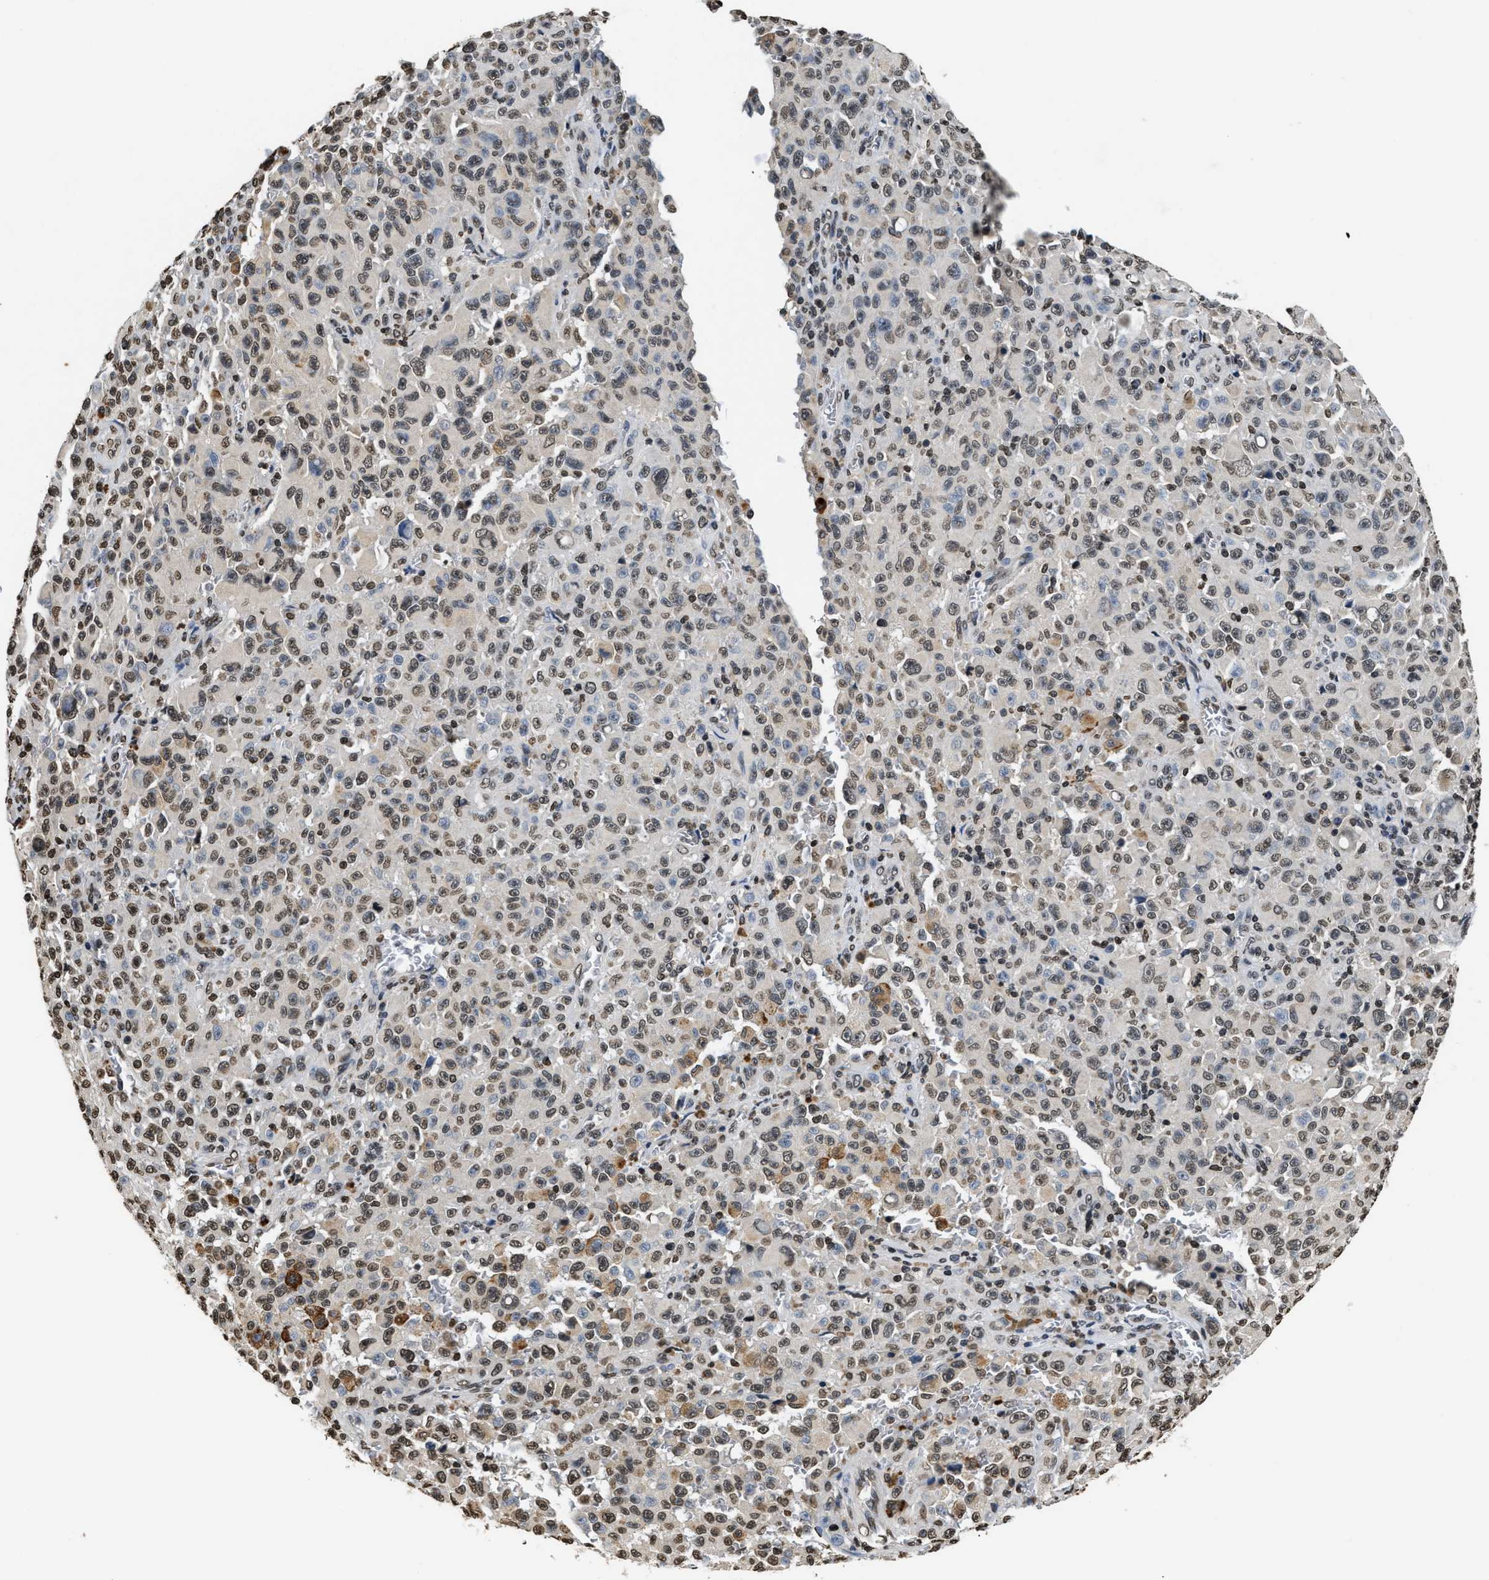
{"staining": {"intensity": "weak", "quantity": ">75%", "location": "nuclear"}, "tissue": "melanoma", "cell_type": "Tumor cells", "image_type": "cancer", "snomed": [{"axis": "morphology", "description": "Malignant melanoma, NOS"}, {"axis": "topography", "description": "Skin"}], "caption": "Weak nuclear expression is present in approximately >75% of tumor cells in malignant melanoma. The staining is performed using DAB (3,3'-diaminobenzidine) brown chromogen to label protein expression. The nuclei are counter-stained blue using hematoxylin.", "gene": "DNASE1L3", "patient": {"sex": "female", "age": 82}}